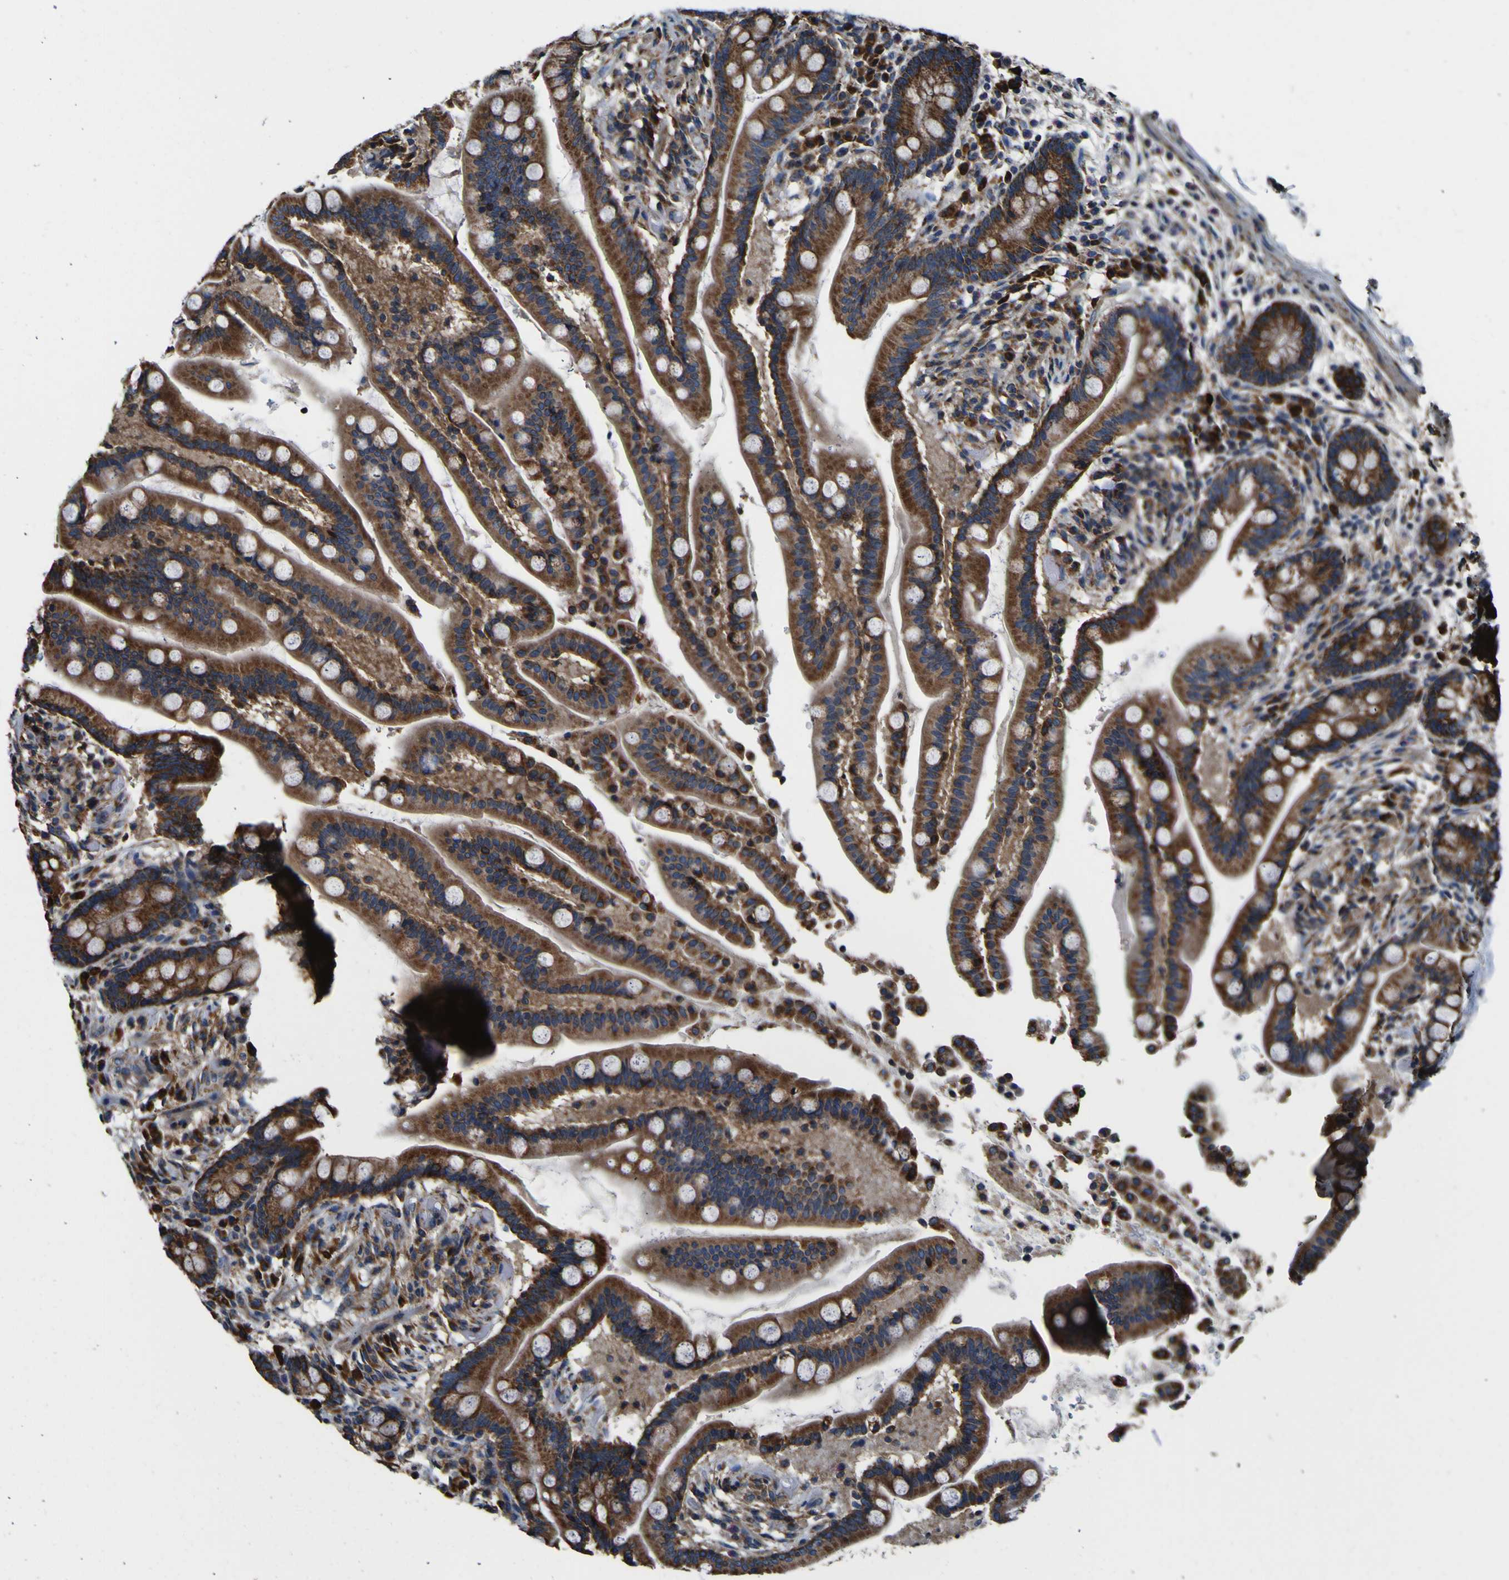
{"staining": {"intensity": "strong", "quantity": ">75%", "location": "cytoplasmic/membranous"}, "tissue": "colon", "cell_type": "Endothelial cells", "image_type": "normal", "snomed": [{"axis": "morphology", "description": "Normal tissue, NOS"}, {"axis": "topography", "description": "Colon"}], "caption": "Protein expression analysis of normal human colon reveals strong cytoplasmic/membranous positivity in approximately >75% of endothelial cells. Nuclei are stained in blue.", "gene": "INPP5A", "patient": {"sex": "male", "age": 73}}